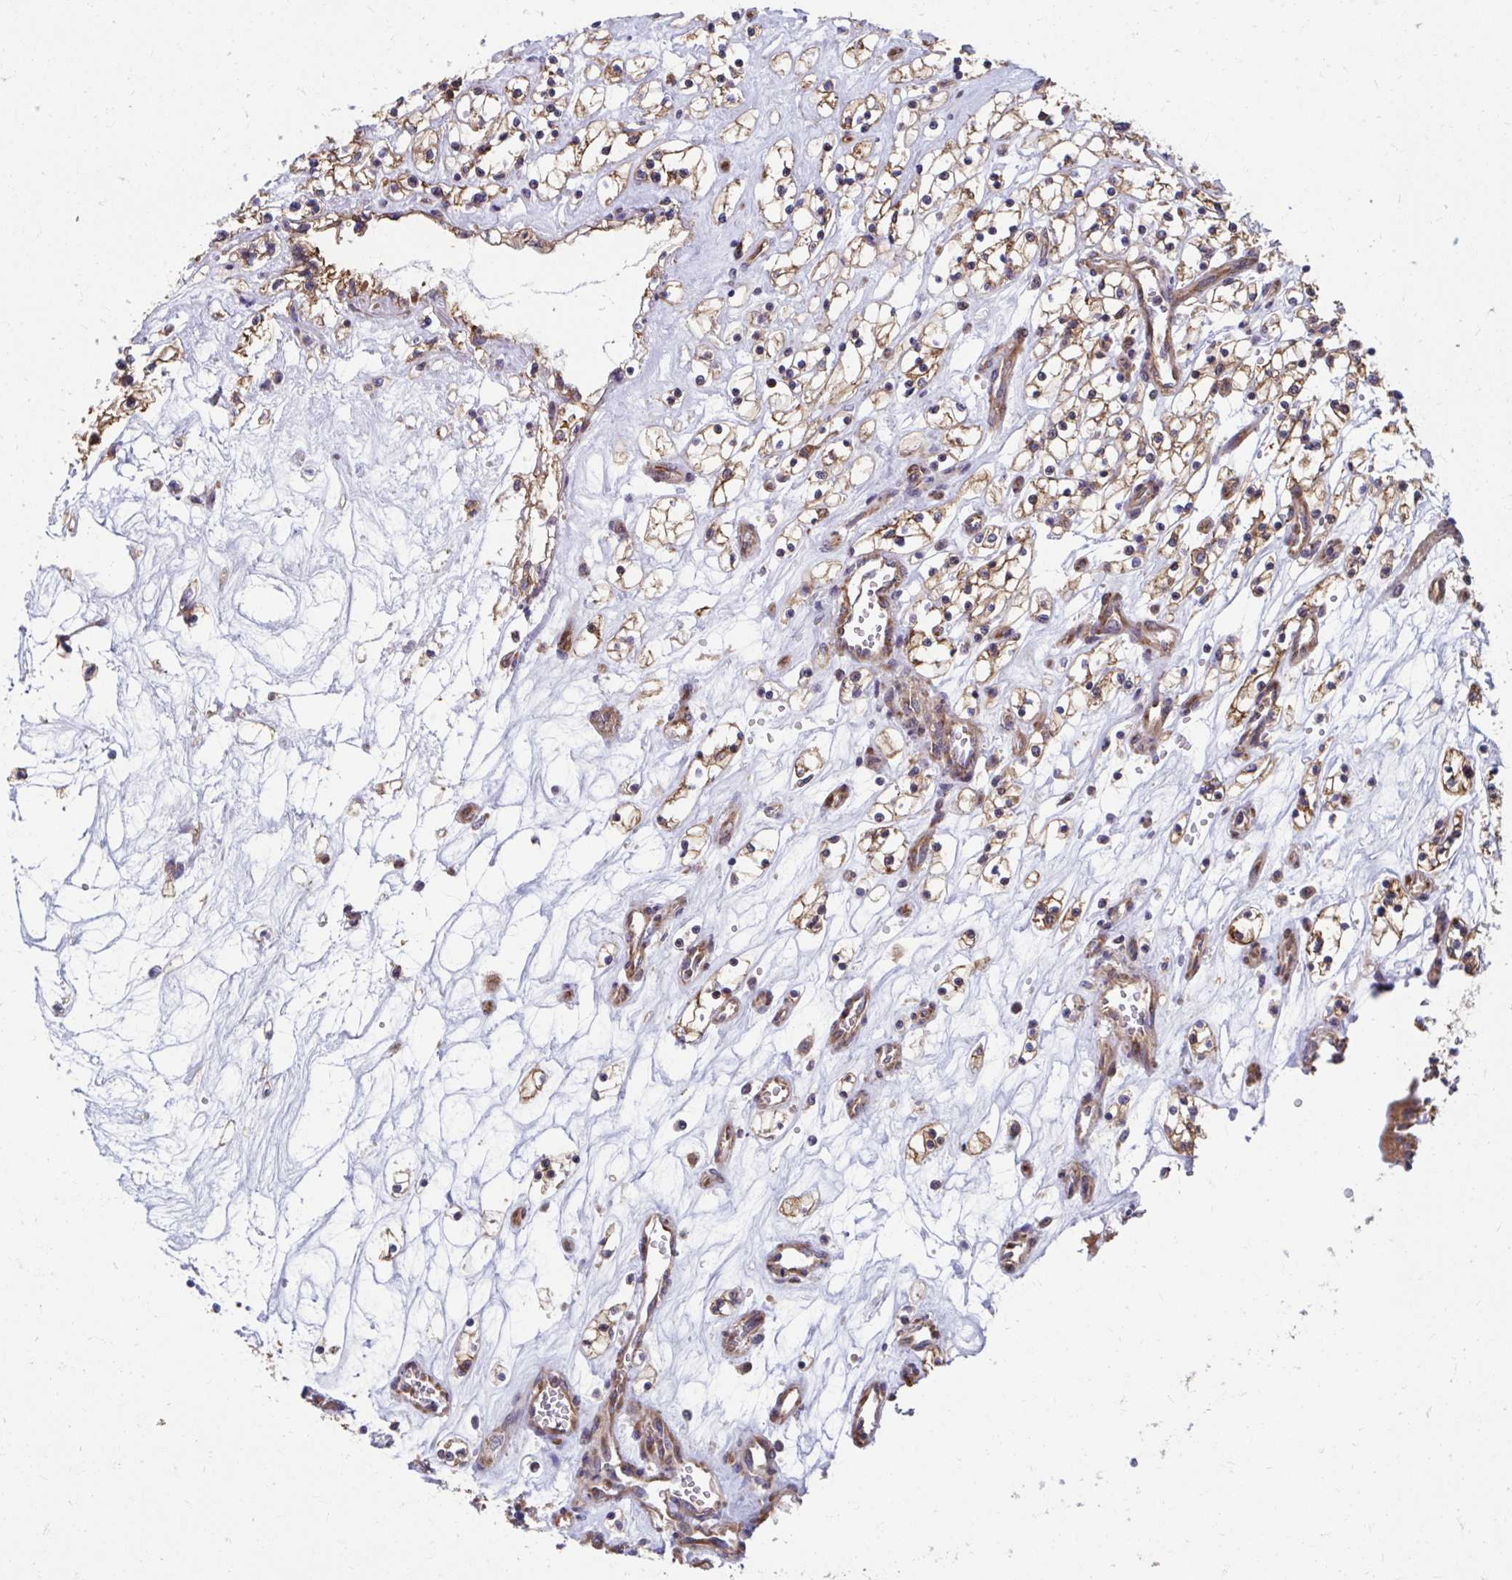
{"staining": {"intensity": "moderate", "quantity": ">75%", "location": "cytoplasmic/membranous"}, "tissue": "renal cancer", "cell_type": "Tumor cells", "image_type": "cancer", "snomed": [{"axis": "morphology", "description": "Adenocarcinoma, NOS"}, {"axis": "topography", "description": "Kidney"}], "caption": "Immunohistochemistry (DAB) staining of renal cancer demonstrates moderate cytoplasmic/membranous protein positivity in approximately >75% of tumor cells.", "gene": "ZNF778", "patient": {"sex": "female", "age": 69}}